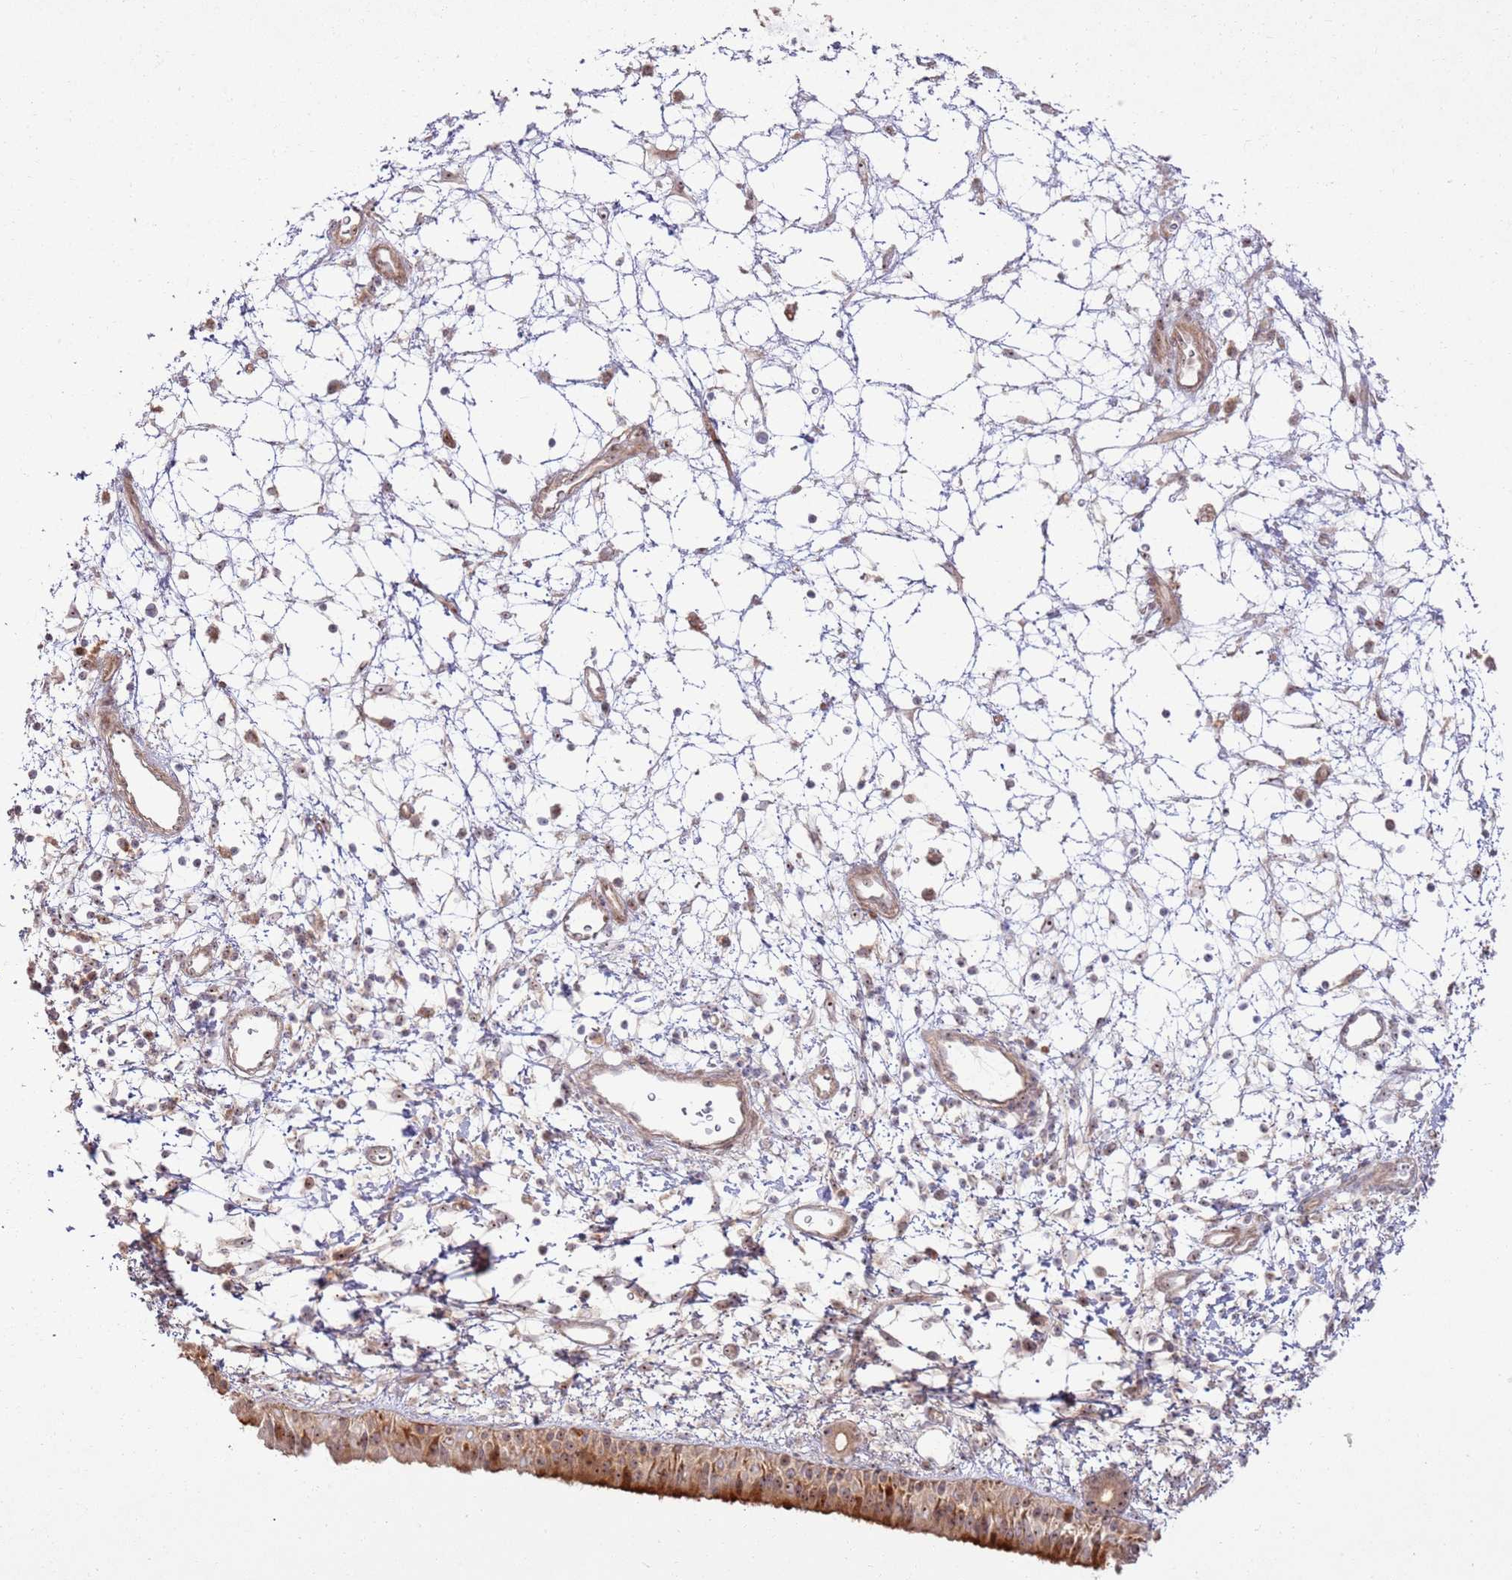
{"staining": {"intensity": "moderate", "quantity": ">75%", "location": "cytoplasmic/membranous,nuclear"}, "tissue": "nasopharynx", "cell_type": "Respiratory epithelial cells", "image_type": "normal", "snomed": [{"axis": "morphology", "description": "Normal tissue, NOS"}, {"axis": "topography", "description": "Nasopharynx"}], "caption": "A photomicrograph of human nasopharynx stained for a protein reveals moderate cytoplasmic/membranous,nuclear brown staining in respiratory epithelial cells.", "gene": "CNPY1", "patient": {"sex": "male", "age": 22}}